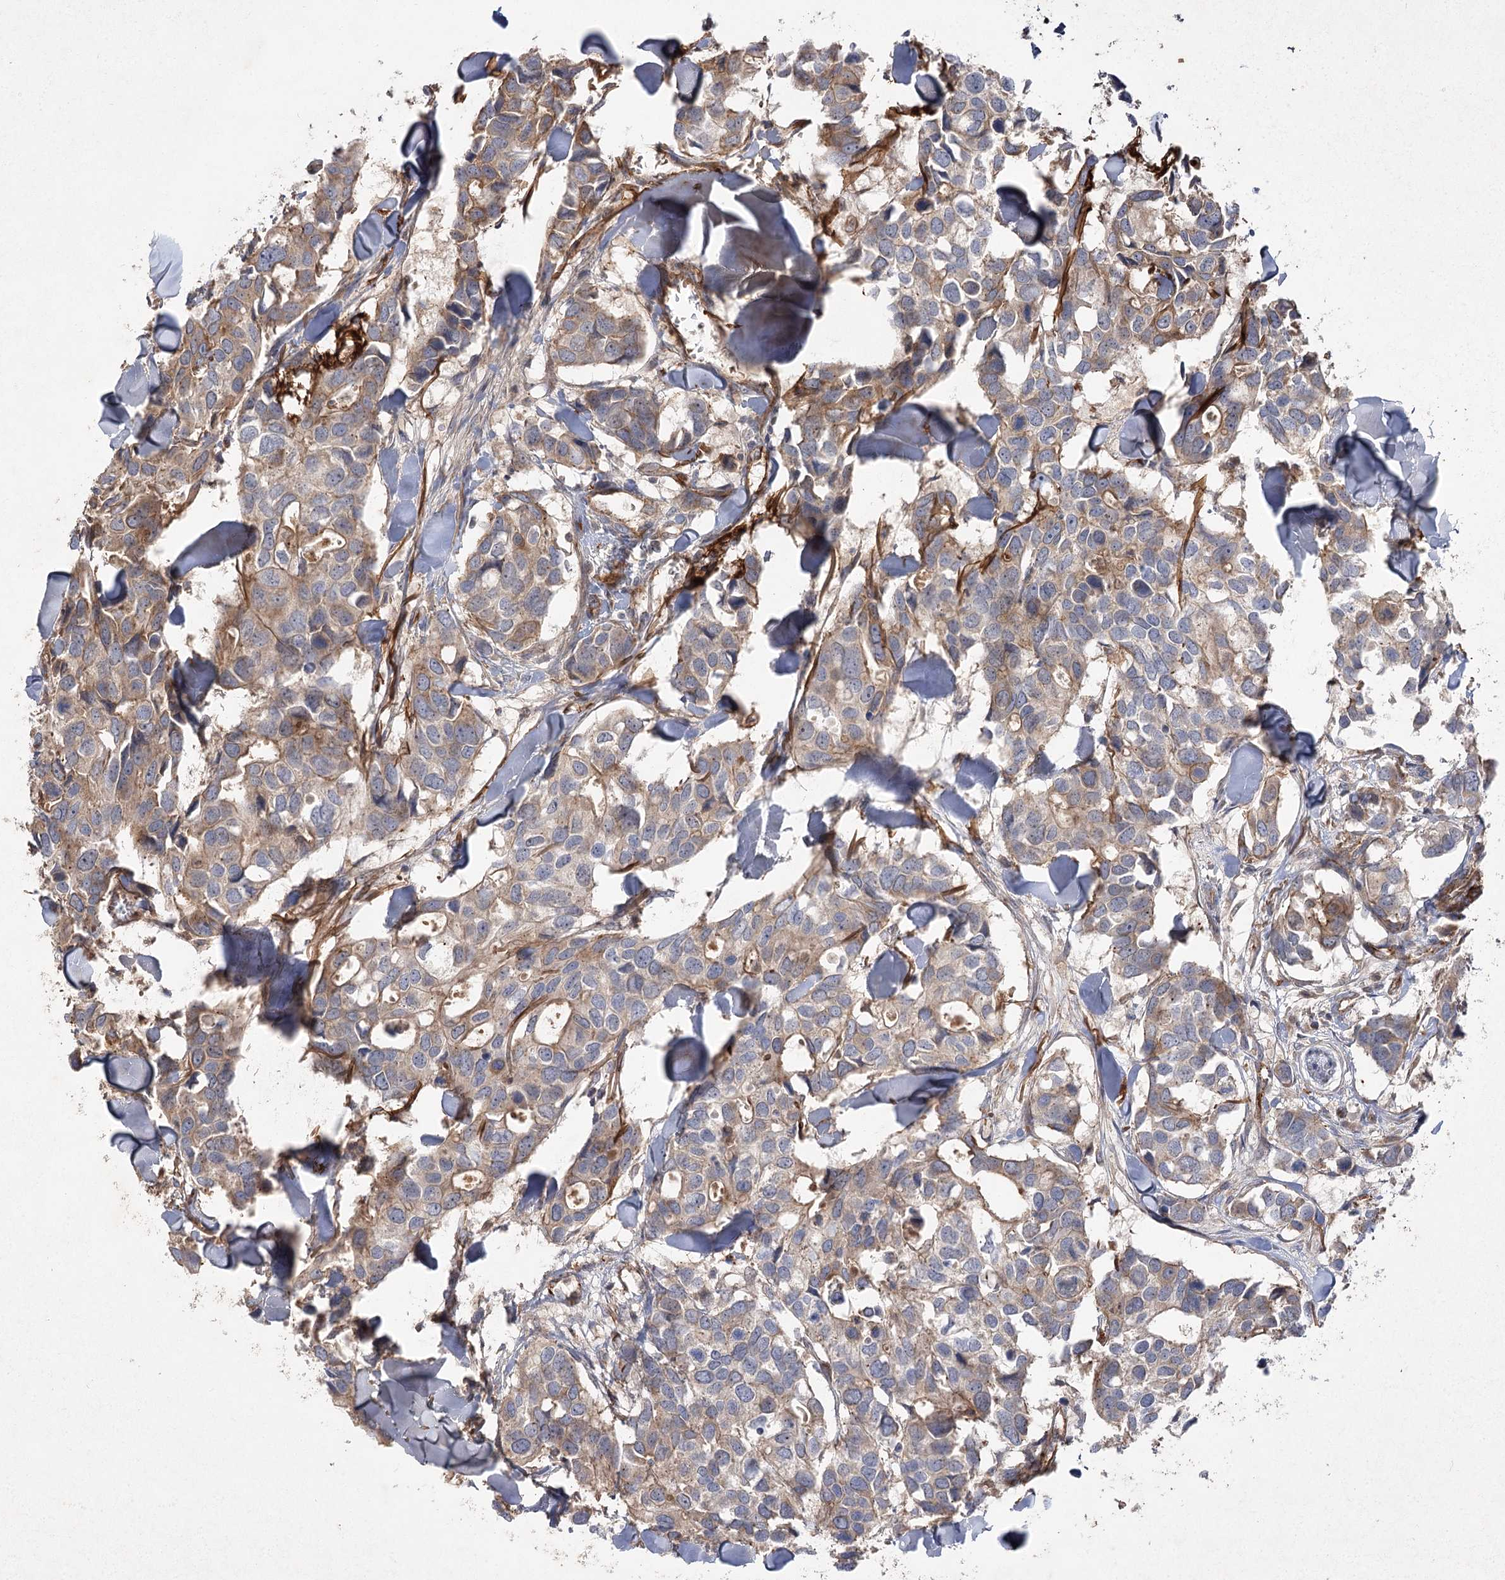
{"staining": {"intensity": "moderate", "quantity": ">75%", "location": "cytoplasmic/membranous"}, "tissue": "breast cancer", "cell_type": "Tumor cells", "image_type": "cancer", "snomed": [{"axis": "morphology", "description": "Duct carcinoma"}, {"axis": "topography", "description": "Breast"}], "caption": "Immunohistochemical staining of human breast cancer shows medium levels of moderate cytoplasmic/membranous protein positivity in approximately >75% of tumor cells.", "gene": "KIAA0825", "patient": {"sex": "female", "age": 83}}